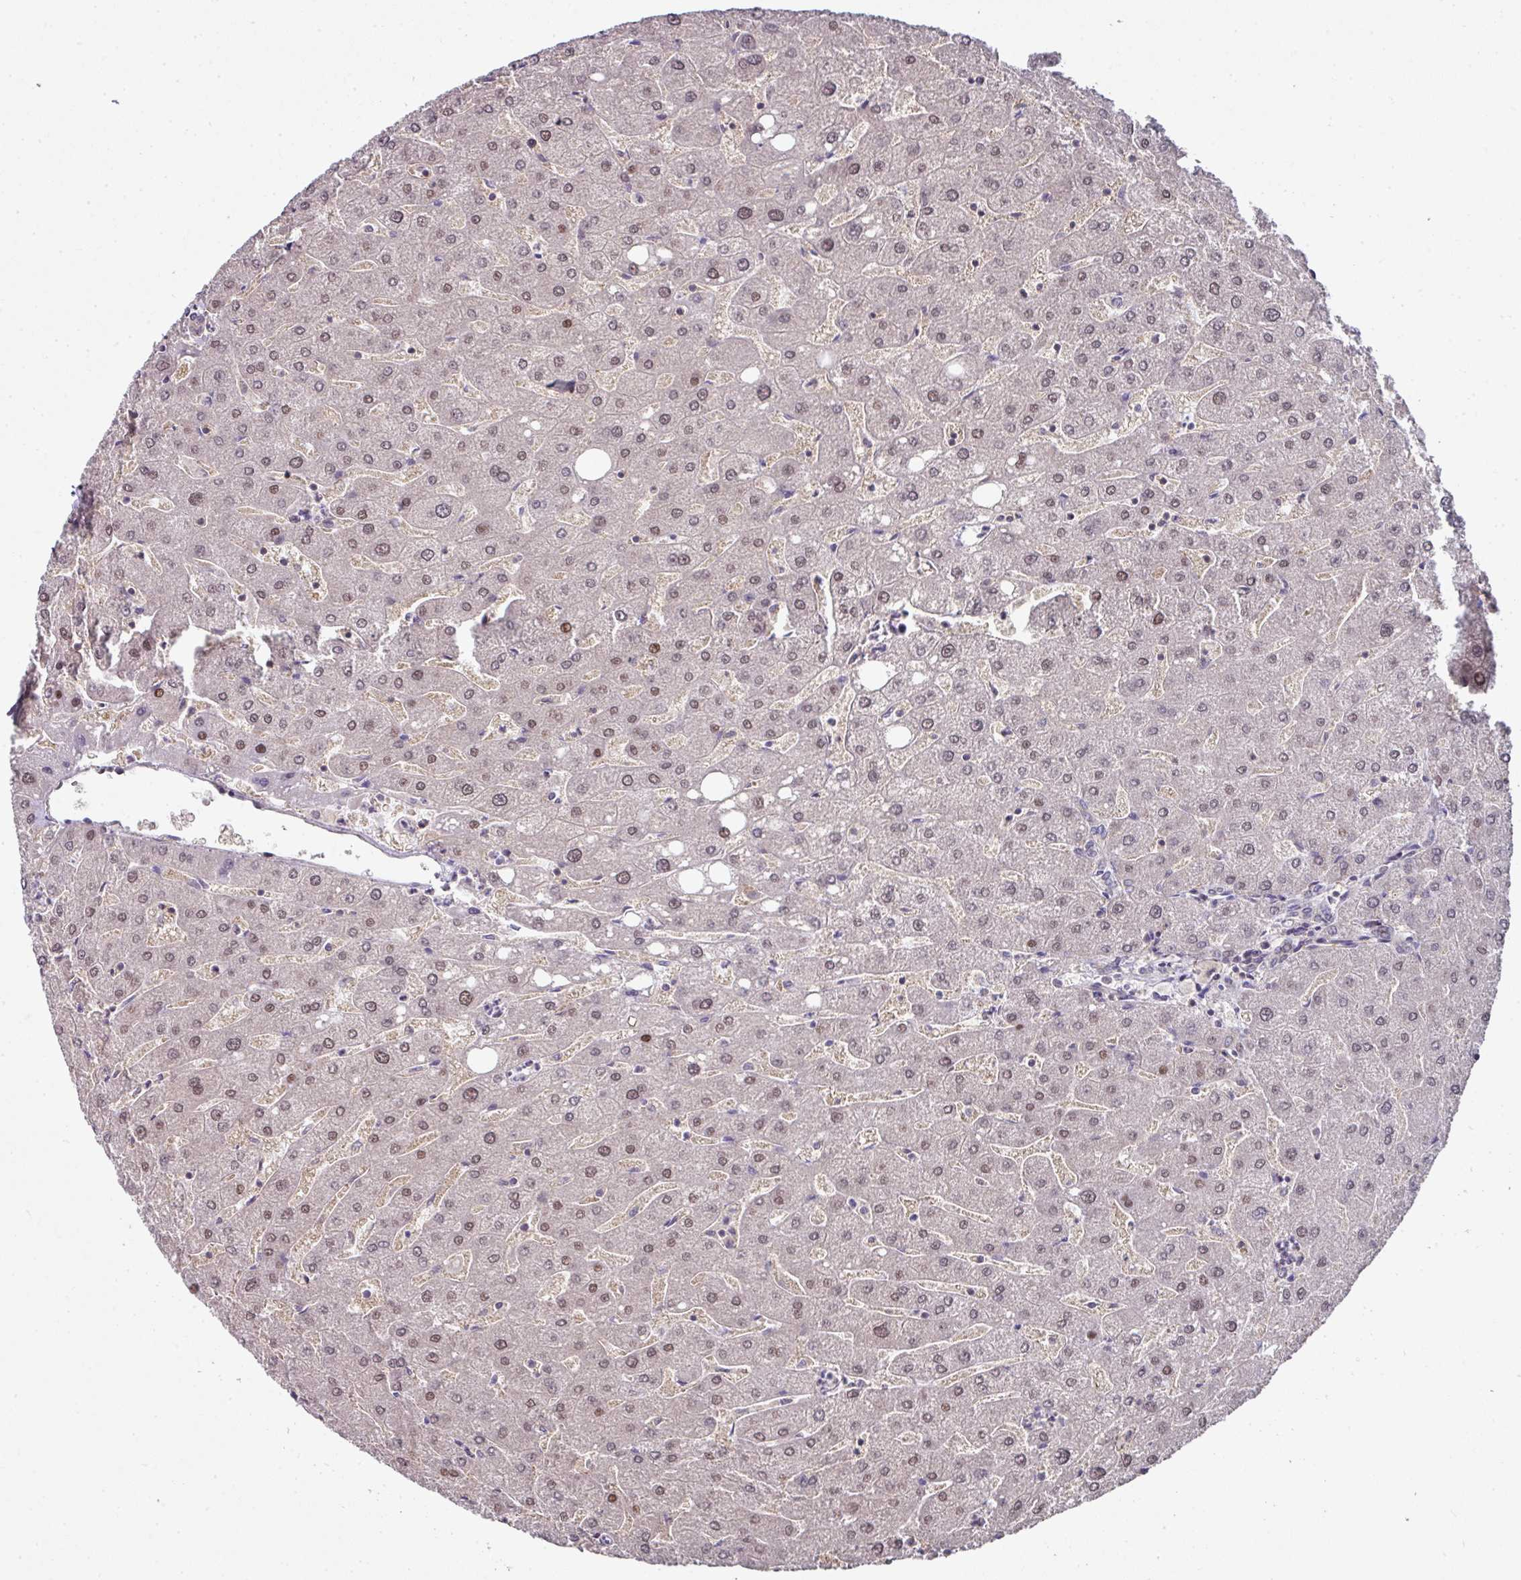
{"staining": {"intensity": "negative", "quantity": "none", "location": "none"}, "tissue": "liver", "cell_type": "Cholangiocytes", "image_type": "normal", "snomed": [{"axis": "morphology", "description": "Normal tissue, NOS"}, {"axis": "topography", "description": "Liver"}], "caption": "Protein analysis of unremarkable liver displays no significant expression in cholangiocytes.", "gene": "ANKRD18A", "patient": {"sex": "male", "age": 67}}